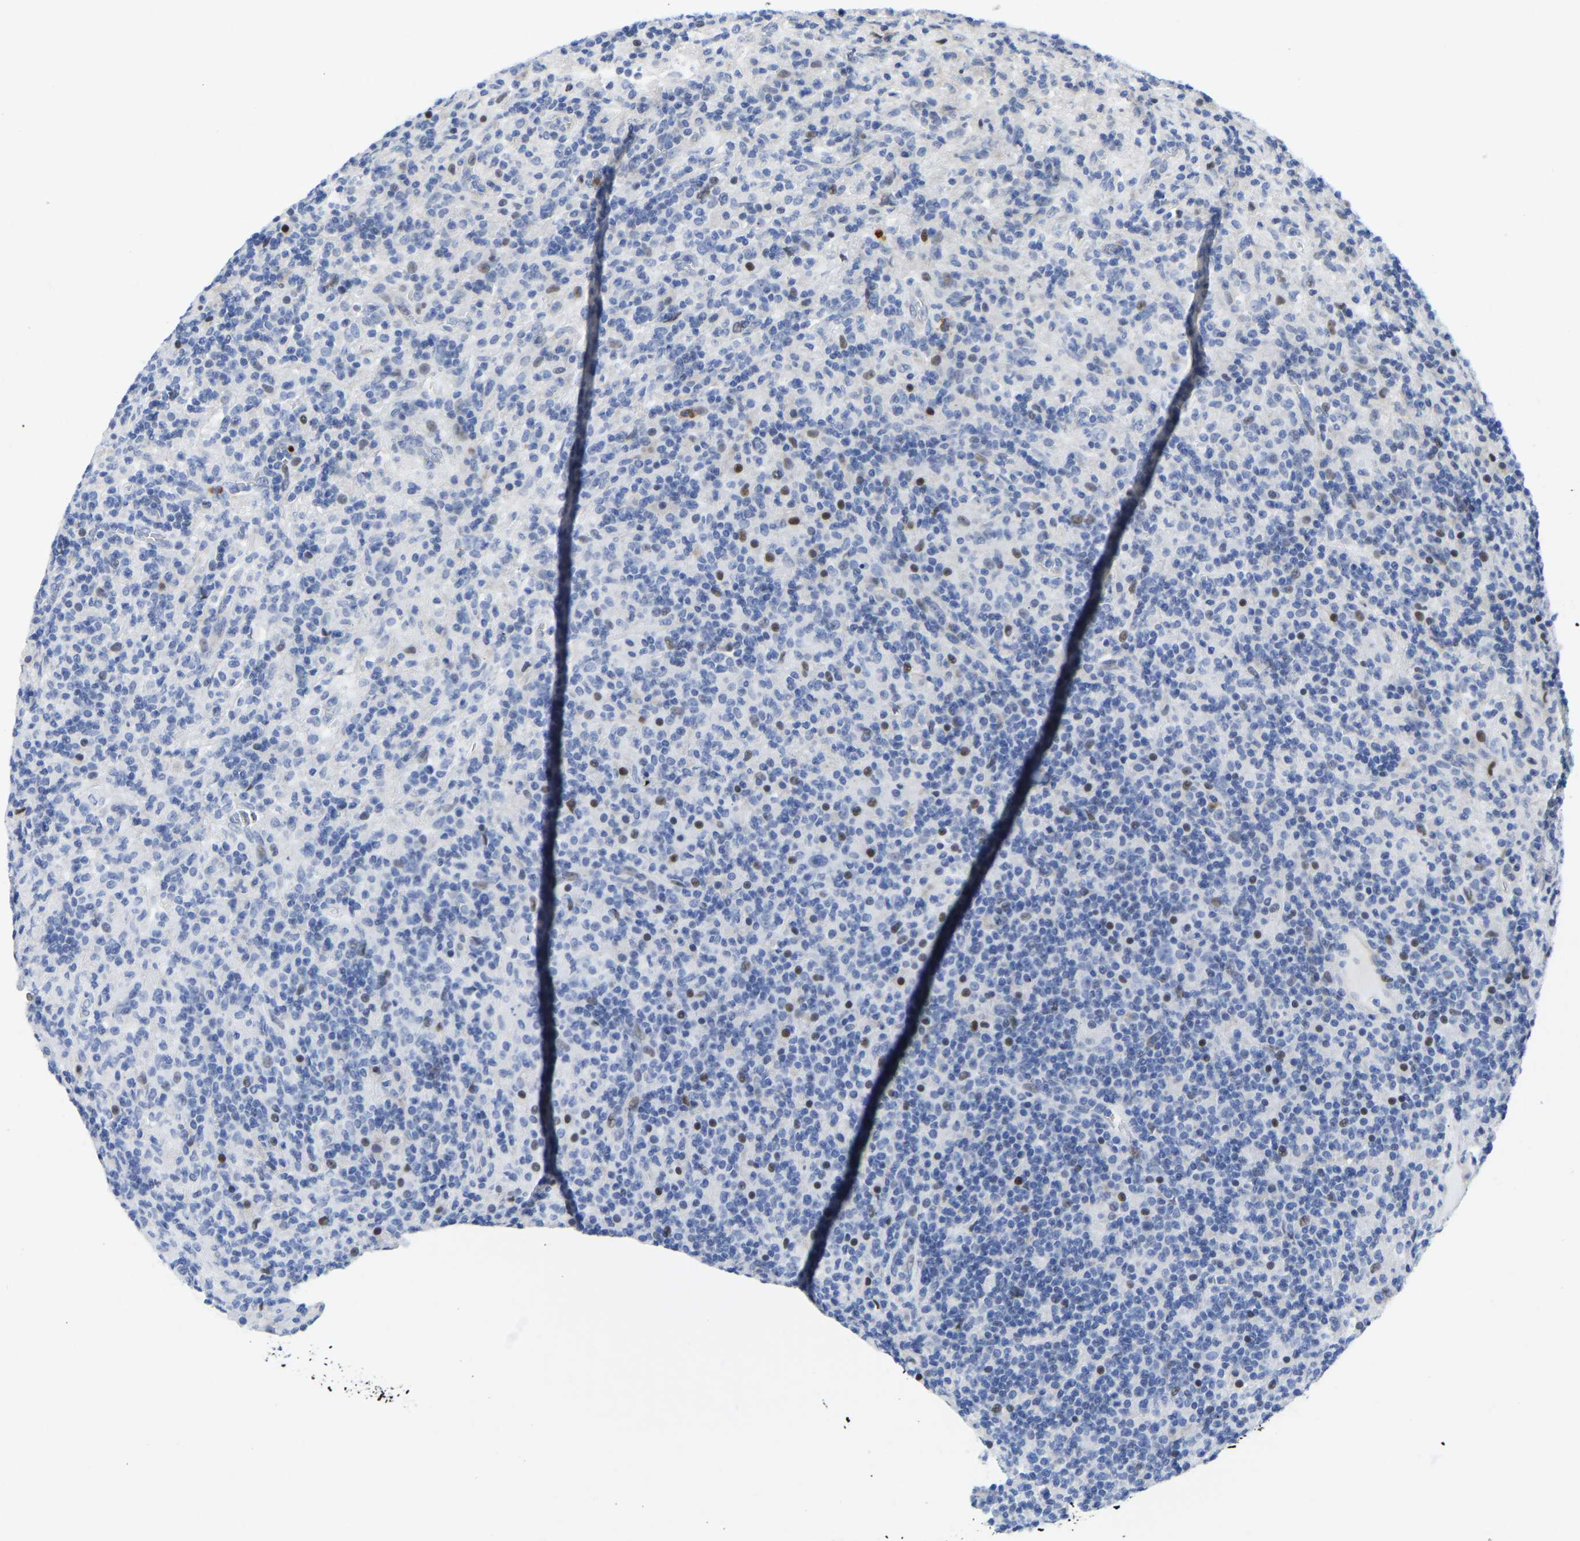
{"staining": {"intensity": "negative", "quantity": "none", "location": "none"}, "tissue": "lymphoma", "cell_type": "Tumor cells", "image_type": "cancer", "snomed": [{"axis": "morphology", "description": "Hodgkin's disease, NOS"}, {"axis": "topography", "description": "Lymph node"}], "caption": "Hodgkin's disease stained for a protein using immunohistochemistry (IHC) demonstrates no expression tumor cells.", "gene": "HDAC5", "patient": {"sex": "male", "age": 70}}